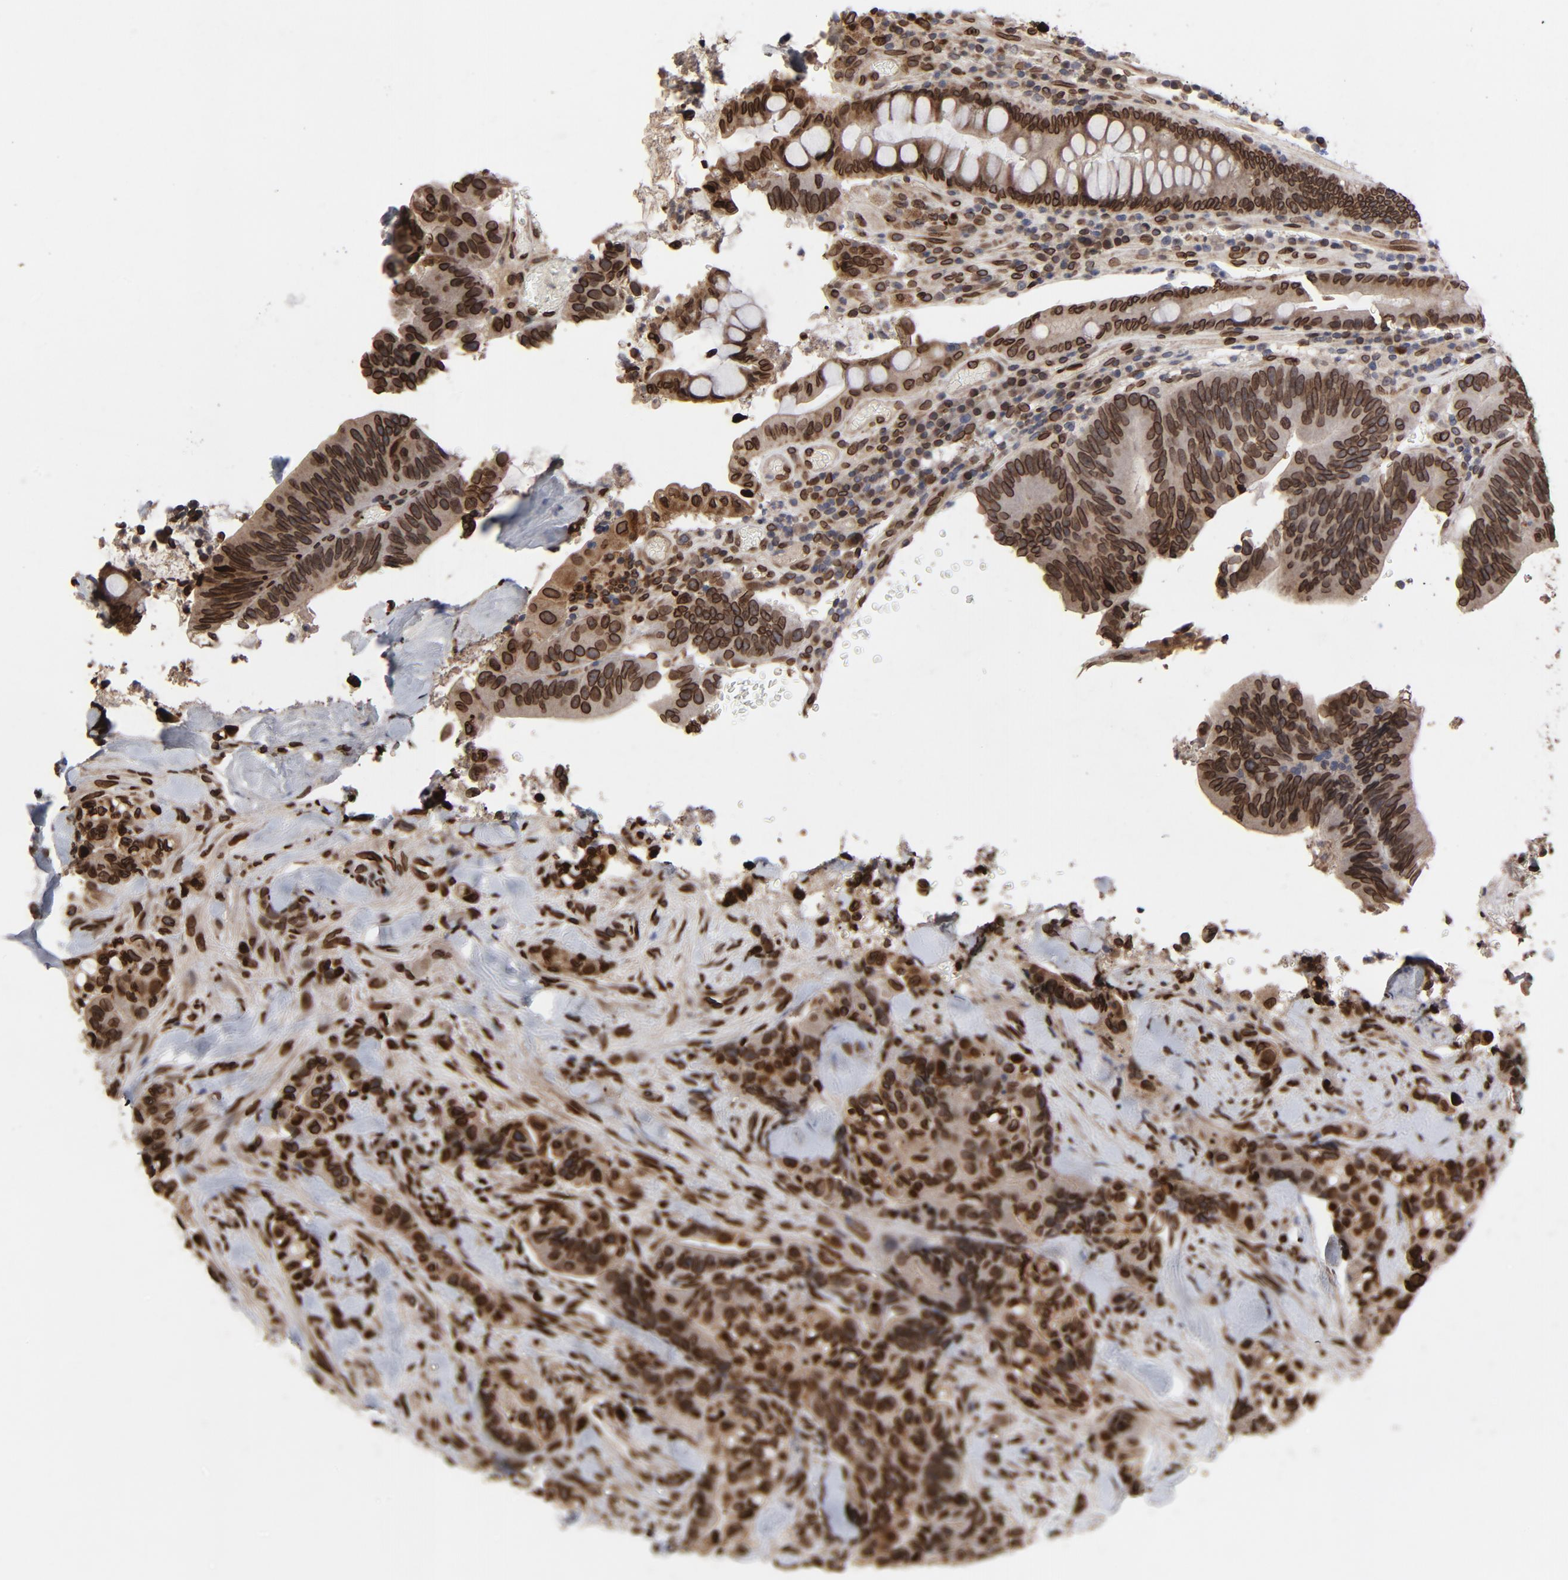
{"staining": {"intensity": "strong", "quantity": ">75%", "location": "cytoplasmic/membranous,nuclear"}, "tissue": "colorectal cancer", "cell_type": "Tumor cells", "image_type": "cancer", "snomed": [{"axis": "morphology", "description": "Normal tissue, NOS"}, {"axis": "morphology", "description": "Adenocarcinoma, NOS"}, {"axis": "topography", "description": "Colon"}], "caption": "Strong cytoplasmic/membranous and nuclear expression for a protein is seen in about >75% of tumor cells of colorectal cancer using immunohistochemistry (IHC).", "gene": "LMNA", "patient": {"sex": "male", "age": 82}}